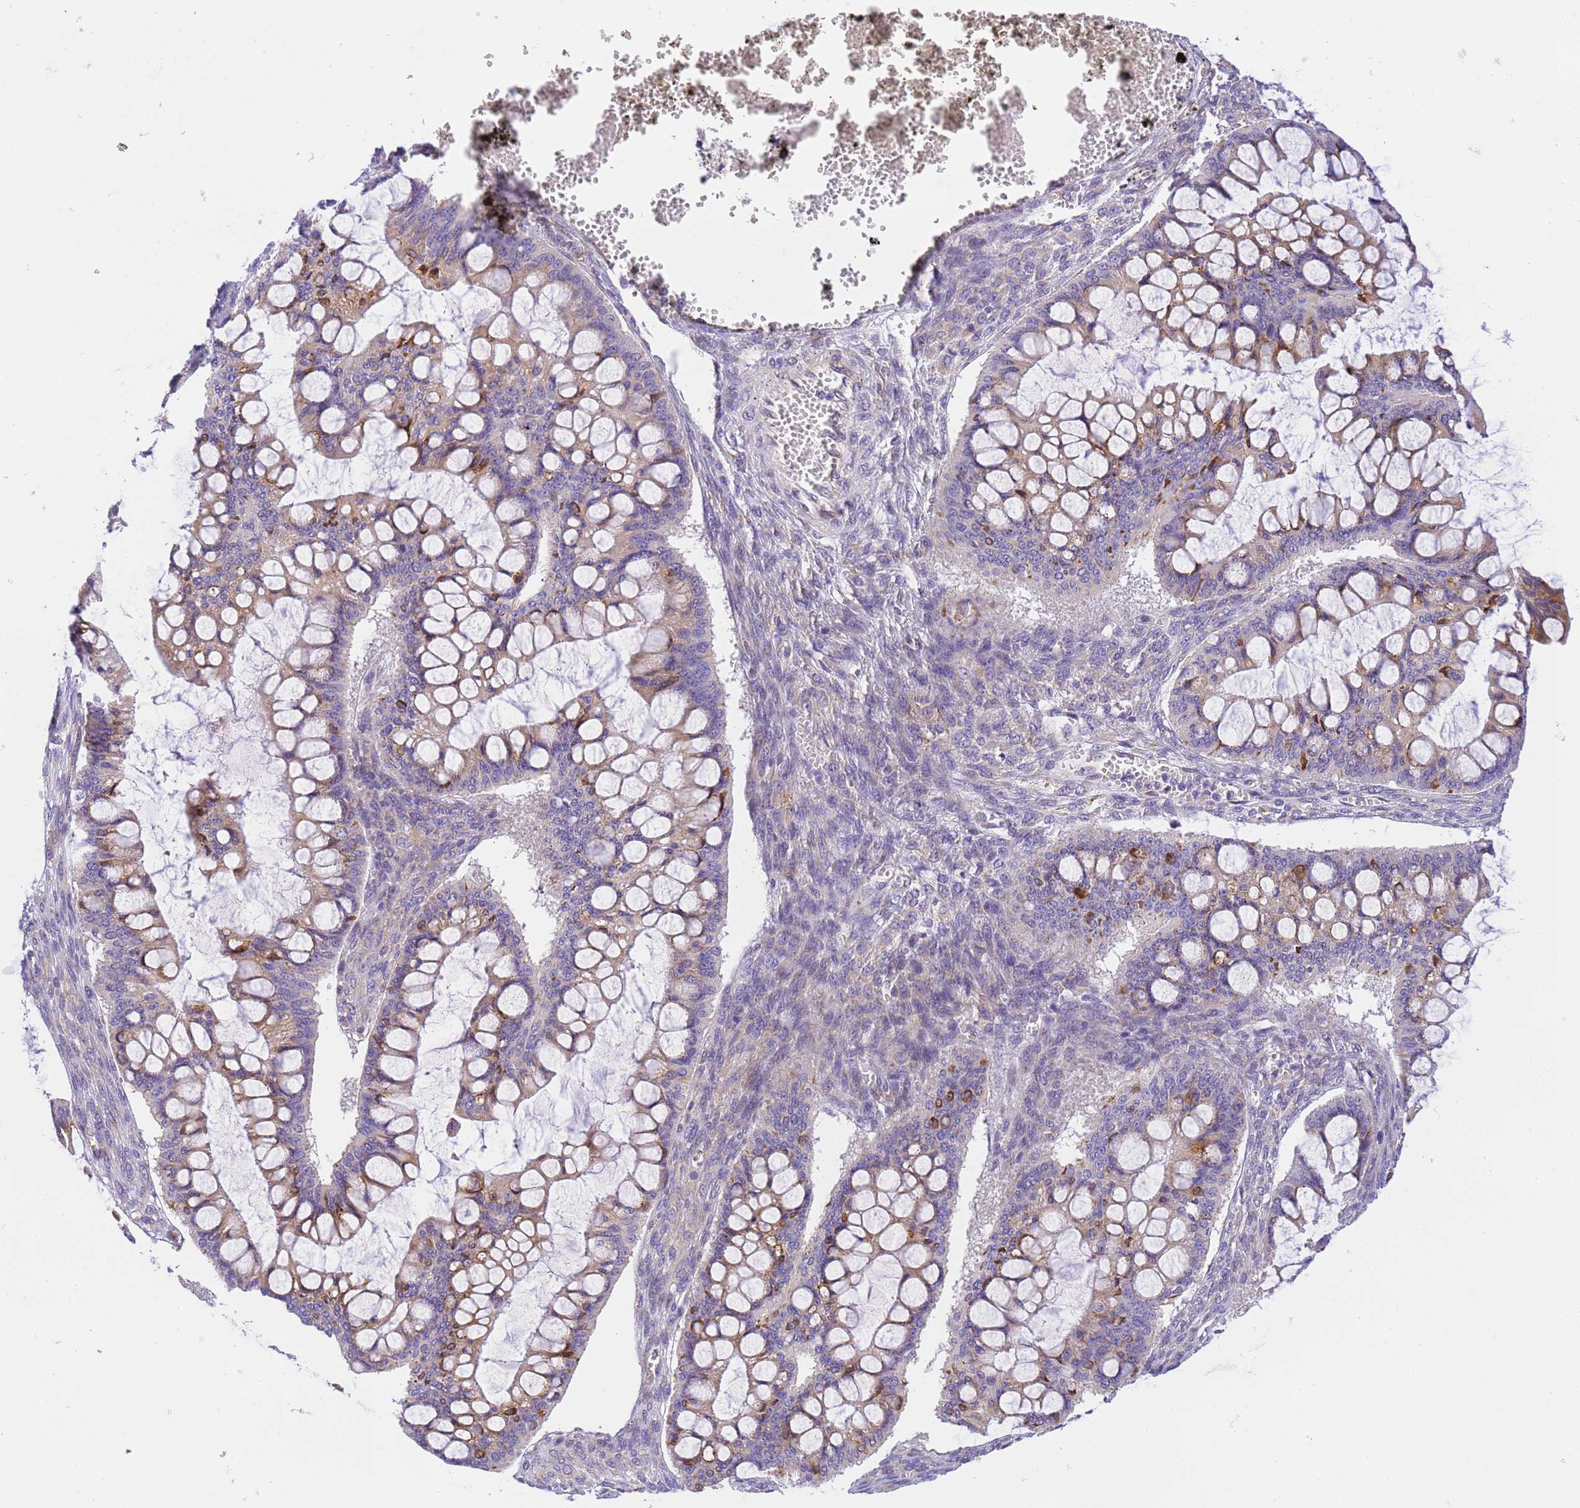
{"staining": {"intensity": "moderate", "quantity": "25%-75%", "location": "cytoplasmic/membranous"}, "tissue": "ovarian cancer", "cell_type": "Tumor cells", "image_type": "cancer", "snomed": [{"axis": "morphology", "description": "Cystadenocarcinoma, mucinous, NOS"}, {"axis": "topography", "description": "Ovary"}], "caption": "Ovarian cancer stained with a protein marker shows moderate staining in tumor cells.", "gene": "RHBDD3", "patient": {"sex": "female", "age": 73}}